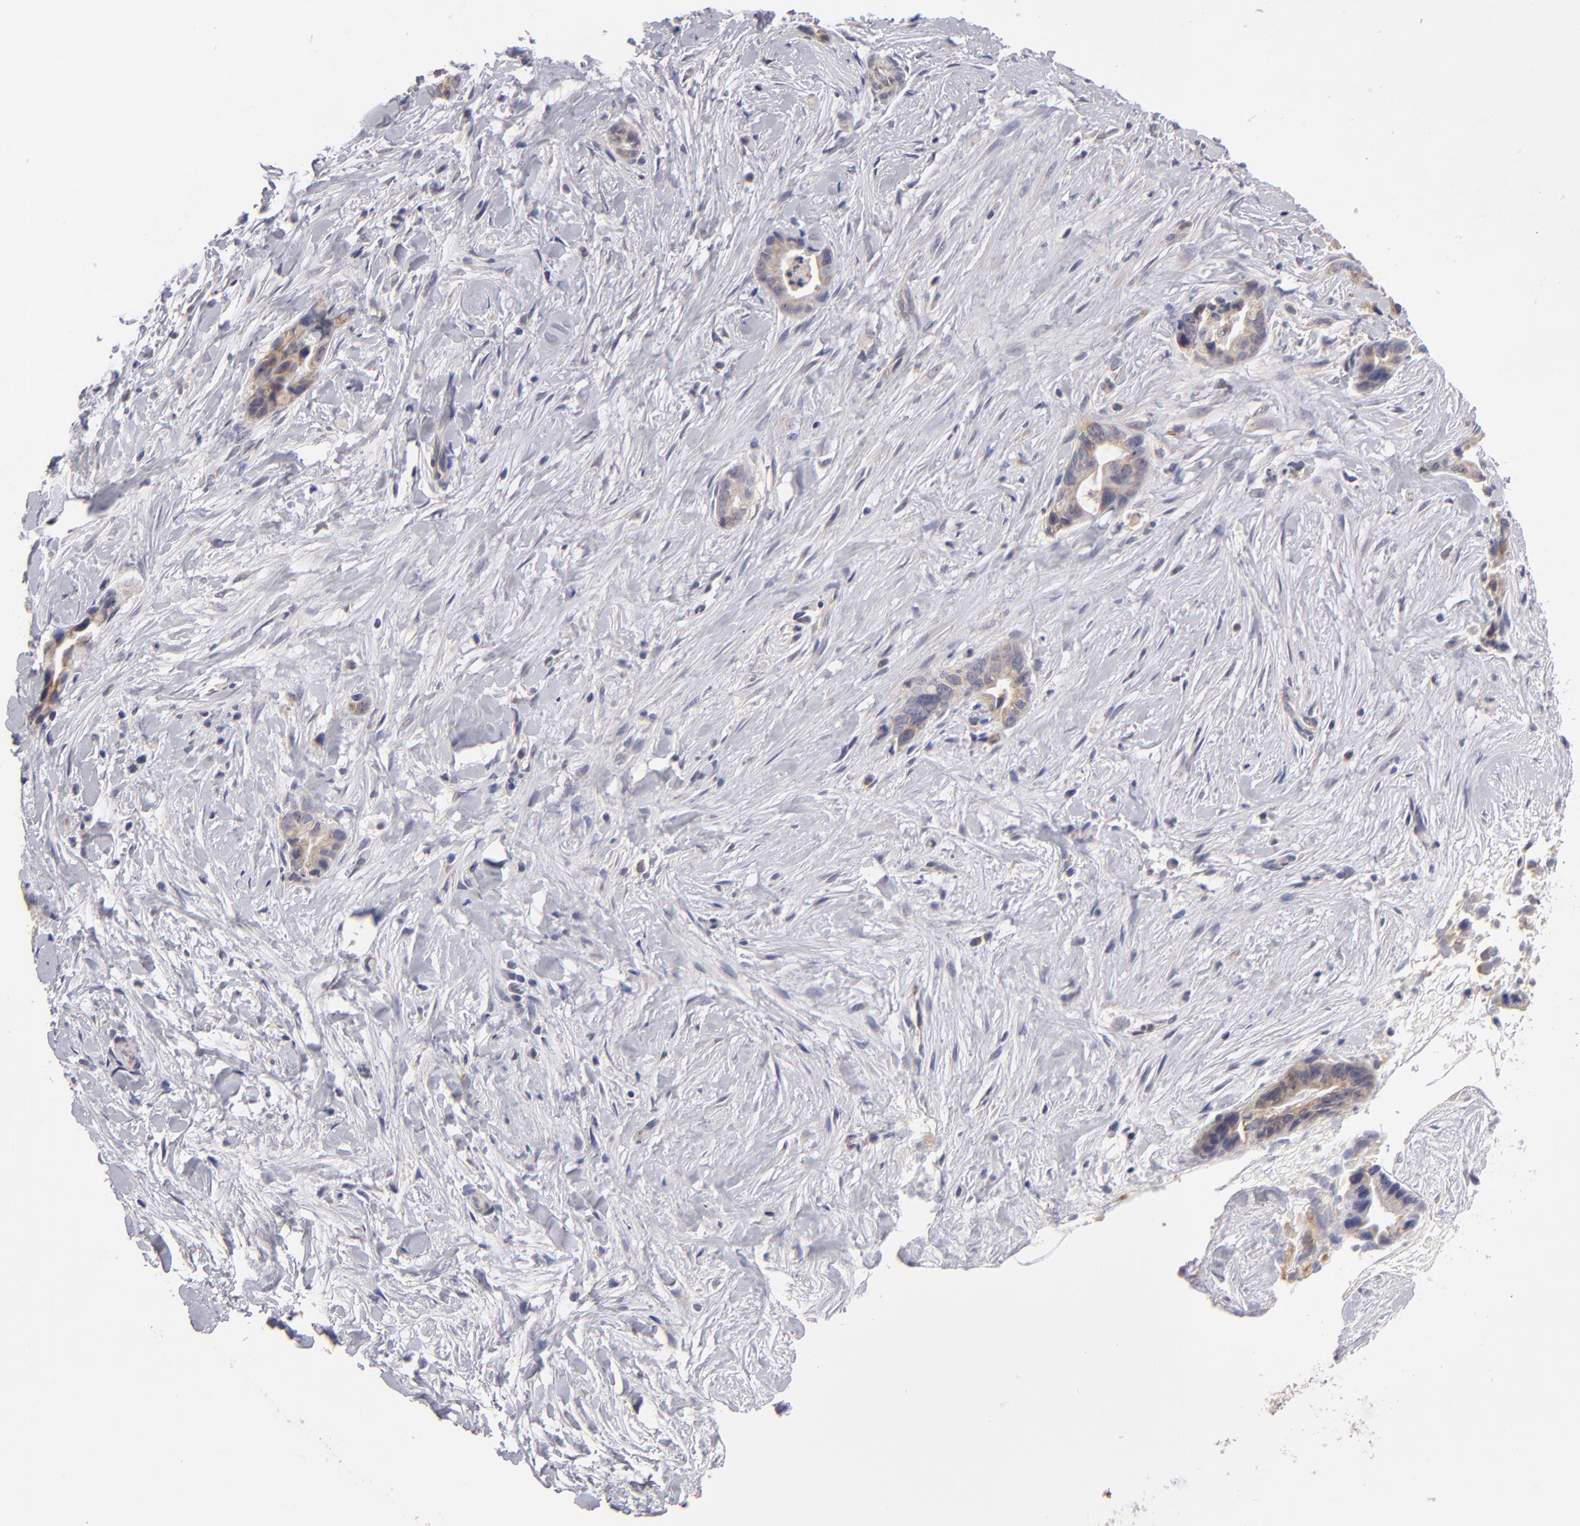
{"staining": {"intensity": "weak", "quantity": ">75%", "location": "cytoplasmic/membranous"}, "tissue": "liver cancer", "cell_type": "Tumor cells", "image_type": "cancer", "snomed": [{"axis": "morphology", "description": "Cholangiocarcinoma"}, {"axis": "topography", "description": "Liver"}], "caption": "Liver cancer was stained to show a protein in brown. There is low levels of weak cytoplasmic/membranous staining in about >75% of tumor cells. (Brightfield microscopy of DAB IHC at high magnification).", "gene": "HCCS", "patient": {"sex": "female", "age": 55}}